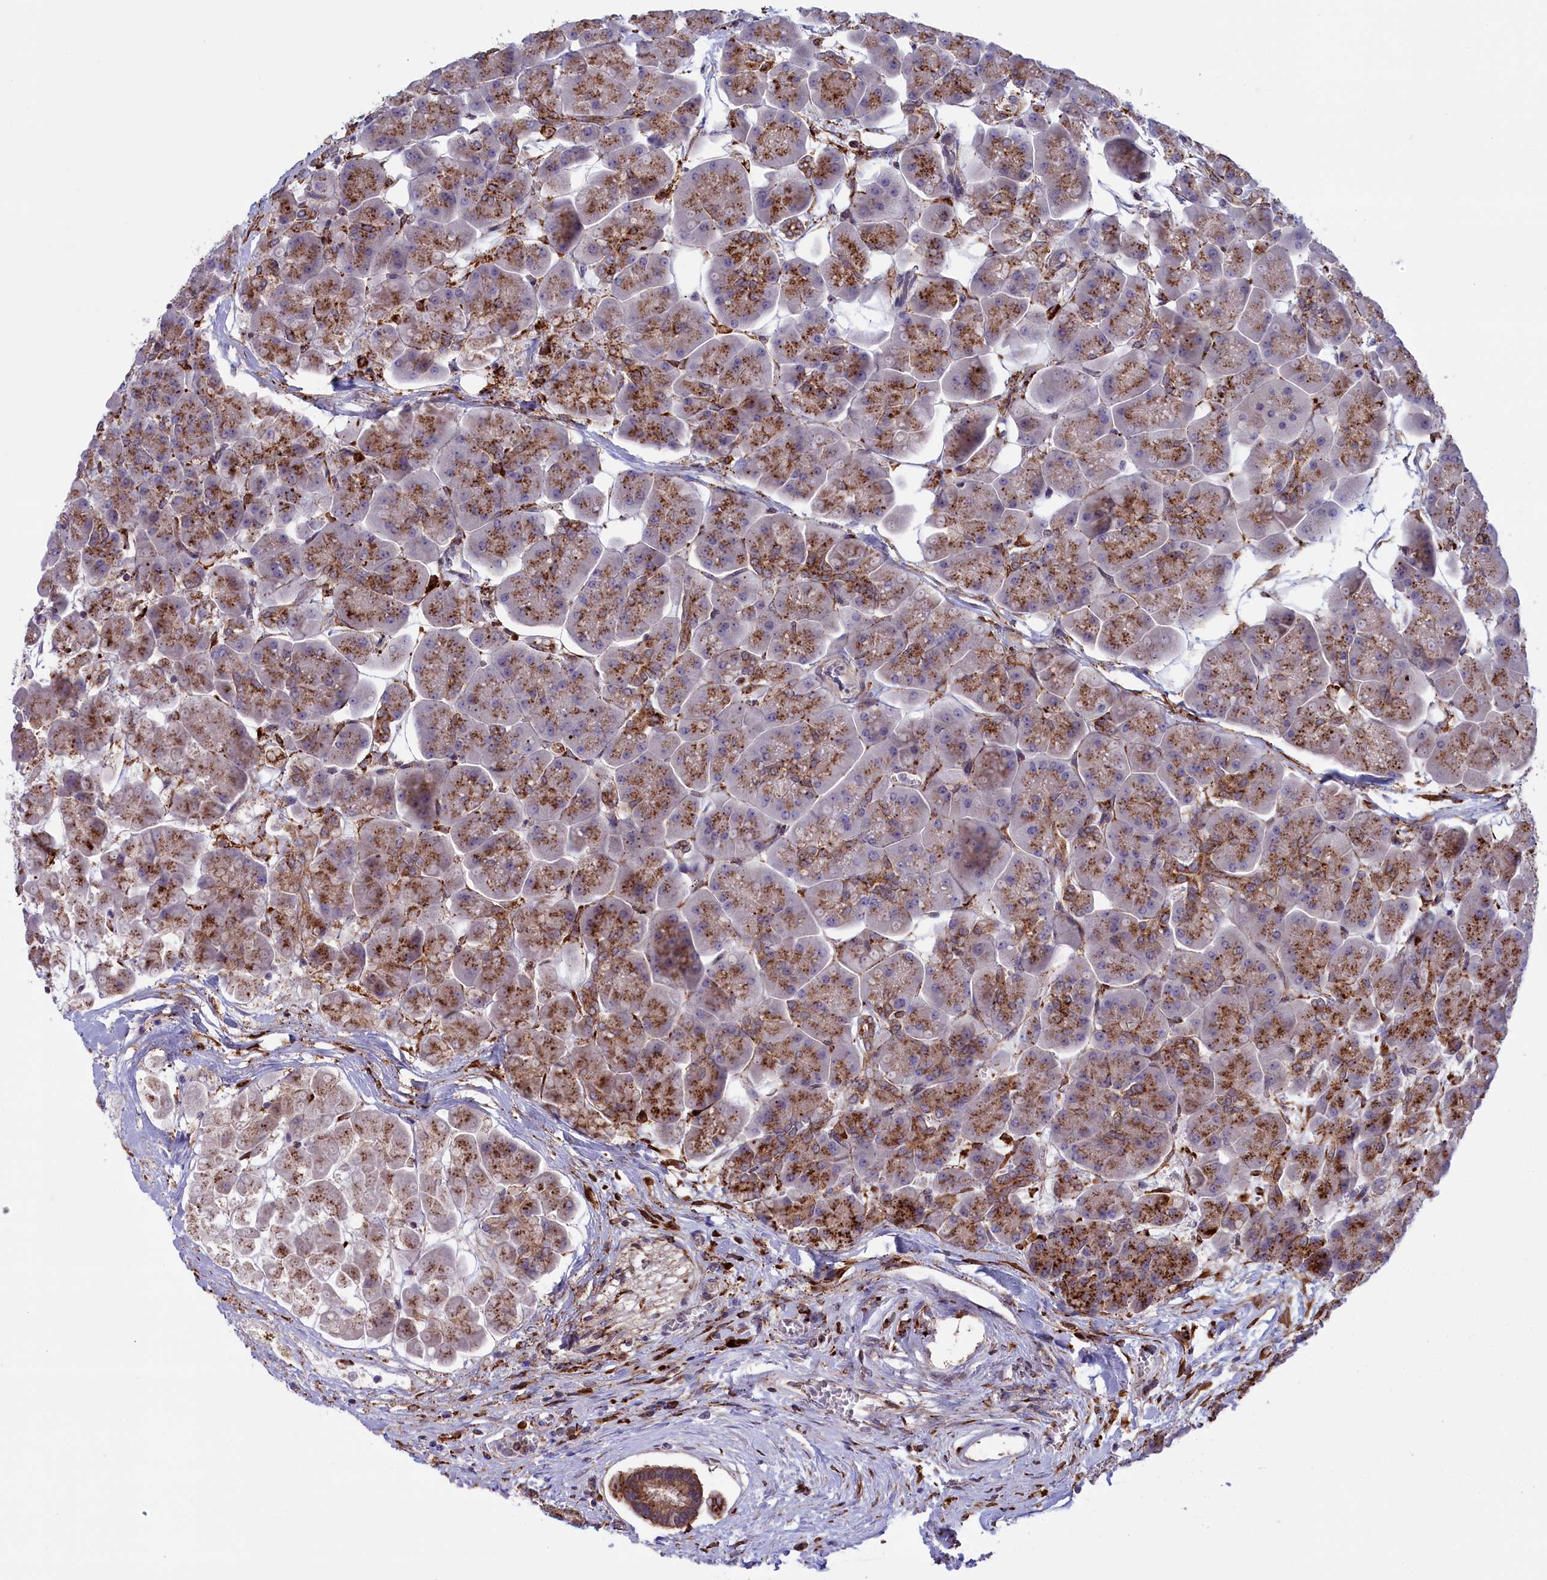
{"staining": {"intensity": "moderate", "quantity": ">75%", "location": "cytoplasmic/membranous"}, "tissue": "pancreas", "cell_type": "Exocrine glandular cells", "image_type": "normal", "snomed": [{"axis": "morphology", "description": "Normal tissue, NOS"}, {"axis": "topography", "description": "Pancreas"}], "caption": "The image shows a brown stain indicating the presence of a protein in the cytoplasmic/membranous of exocrine glandular cells in pancreas. (brown staining indicates protein expression, while blue staining denotes nuclei).", "gene": "MAN2B1", "patient": {"sex": "male", "age": 66}}